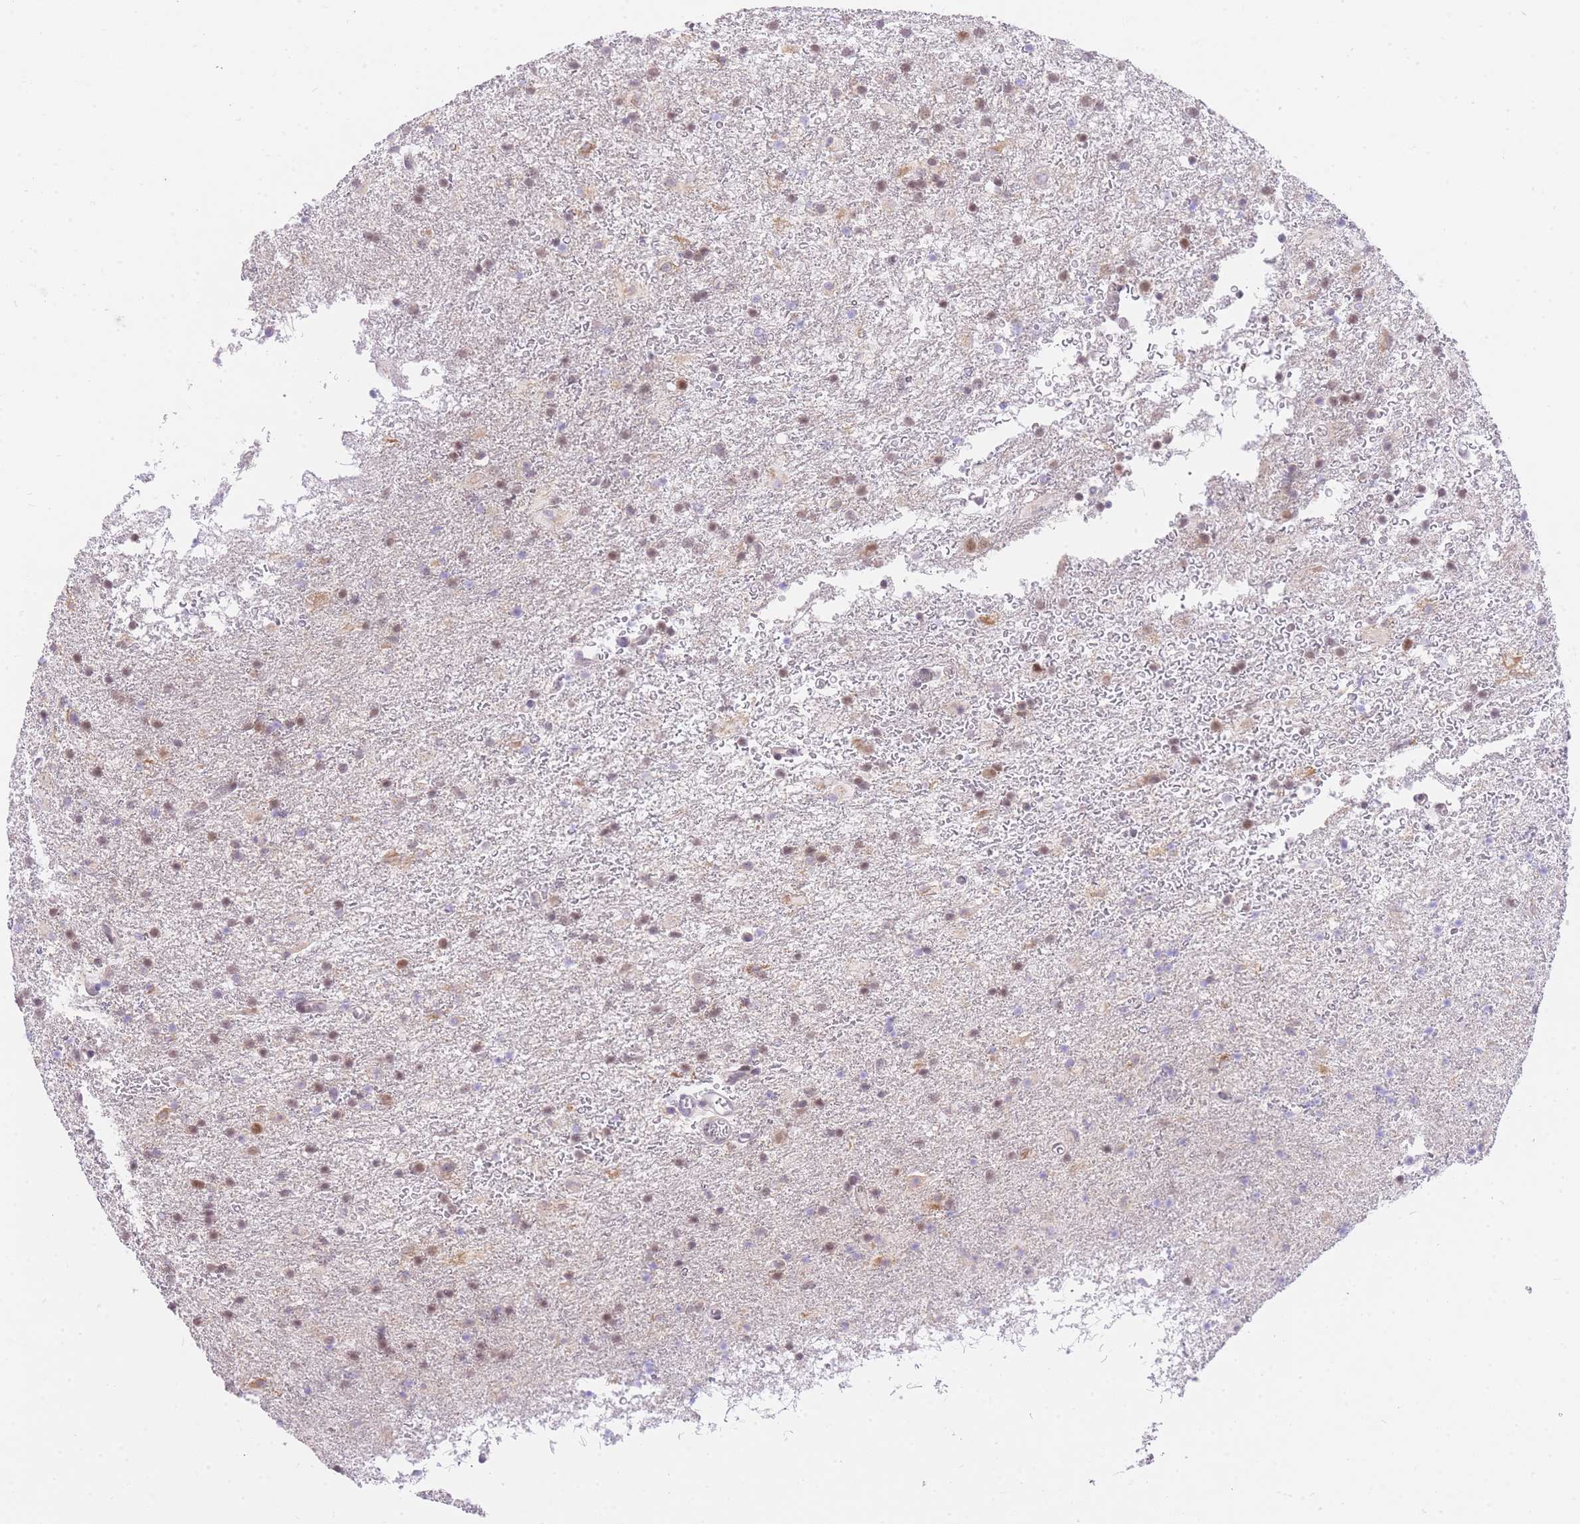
{"staining": {"intensity": "moderate", "quantity": ">75%", "location": "nuclear"}, "tissue": "glioma", "cell_type": "Tumor cells", "image_type": "cancer", "snomed": [{"axis": "morphology", "description": "Glioma, malignant, Low grade"}, {"axis": "topography", "description": "Brain"}], "caption": "Malignant low-grade glioma stained with a protein marker demonstrates moderate staining in tumor cells.", "gene": "UBXN7", "patient": {"sex": "male", "age": 65}}